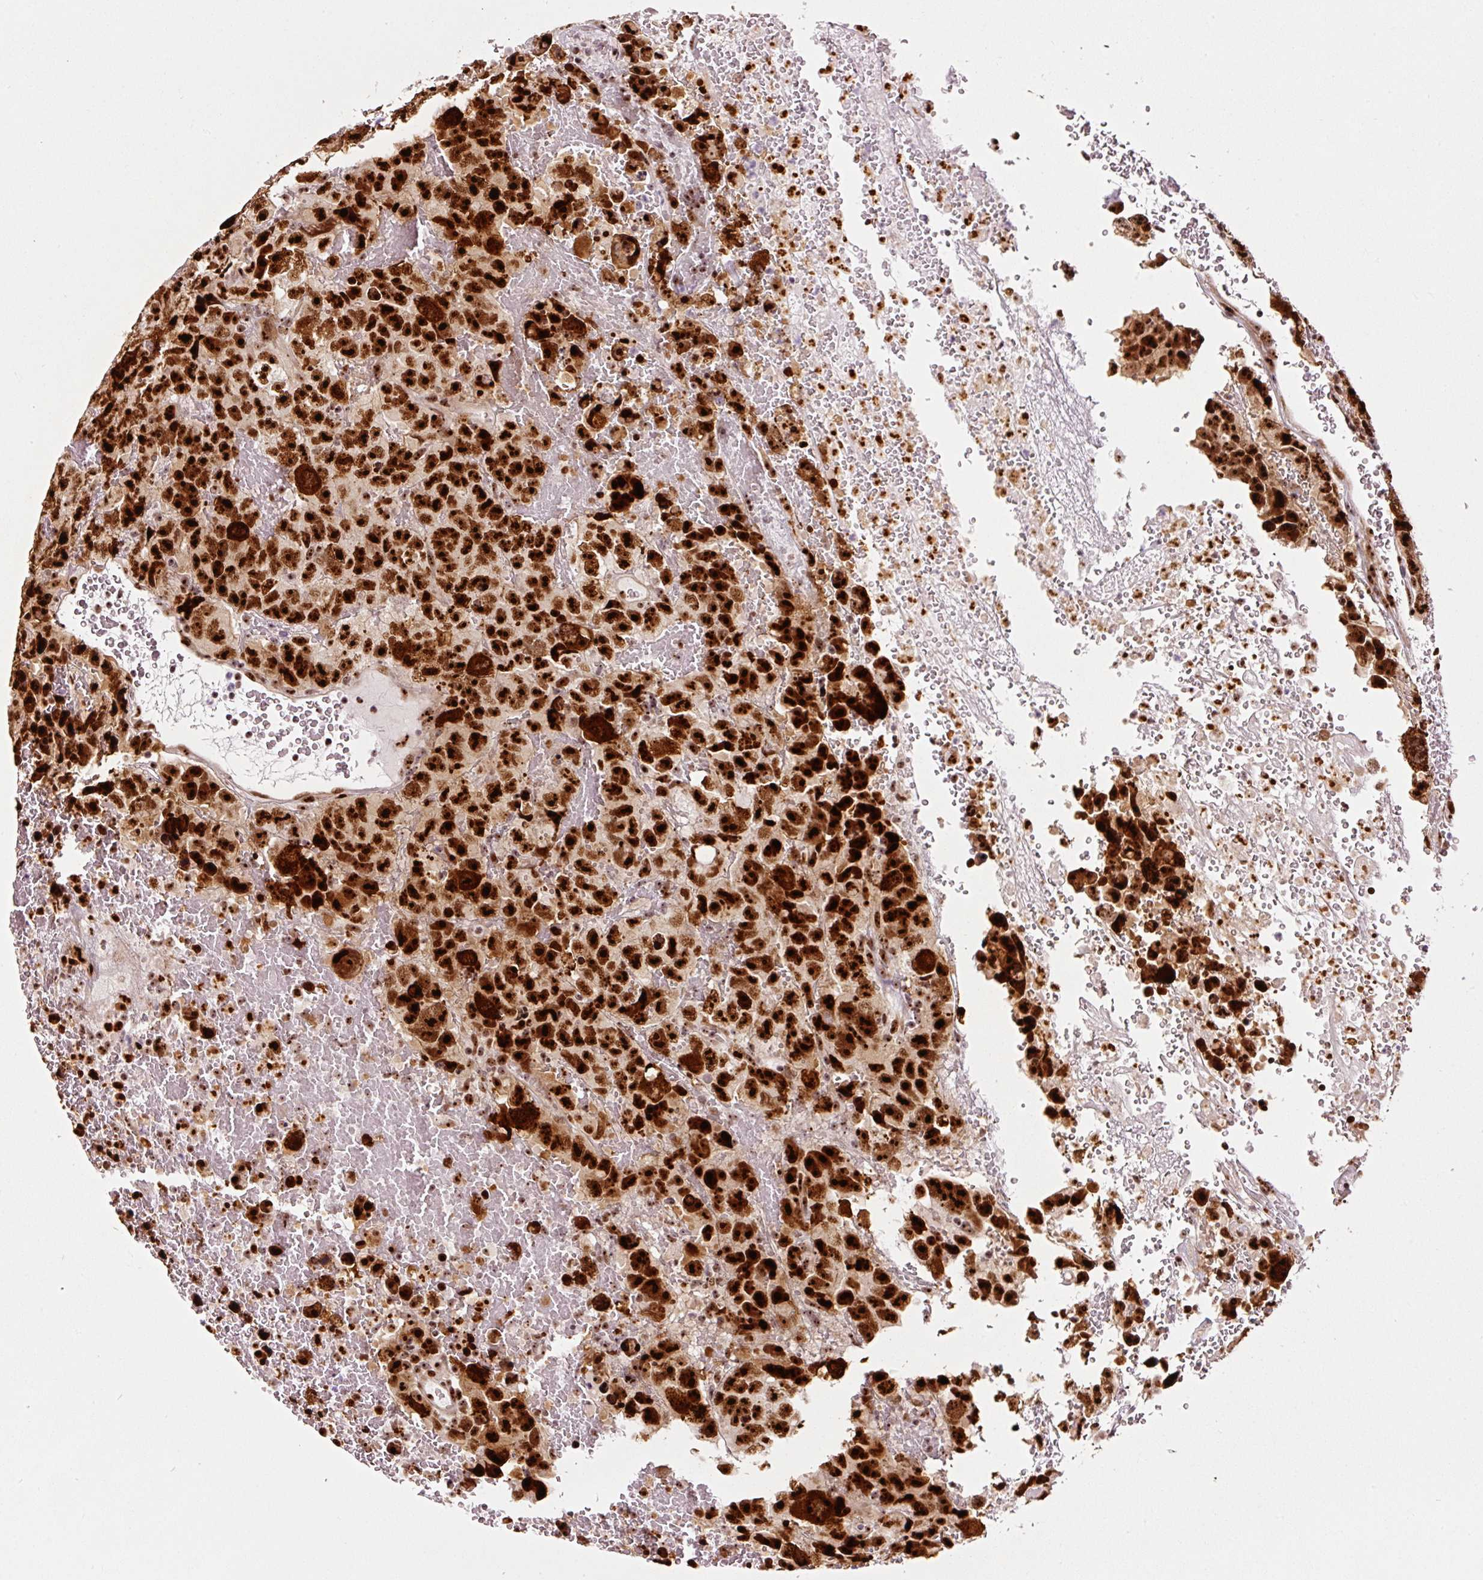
{"staining": {"intensity": "strong", "quantity": ">75%", "location": "nuclear"}, "tissue": "testis cancer", "cell_type": "Tumor cells", "image_type": "cancer", "snomed": [{"axis": "morphology", "description": "Carcinoma, Embryonal, NOS"}, {"axis": "topography", "description": "Testis"}], "caption": "The histopathology image shows immunohistochemical staining of embryonal carcinoma (testis). There is strong nuclear staining is appreciated in about >75% of tumor cells. The protein of interest is stained brown, and the nuclei are stained in blue (DAB (3,3'-diaminobenzidine) IHC with brightfield microscopy, high magnification).", "gene": "GNL3", "patient": {"sex": "male", "age": 45}}